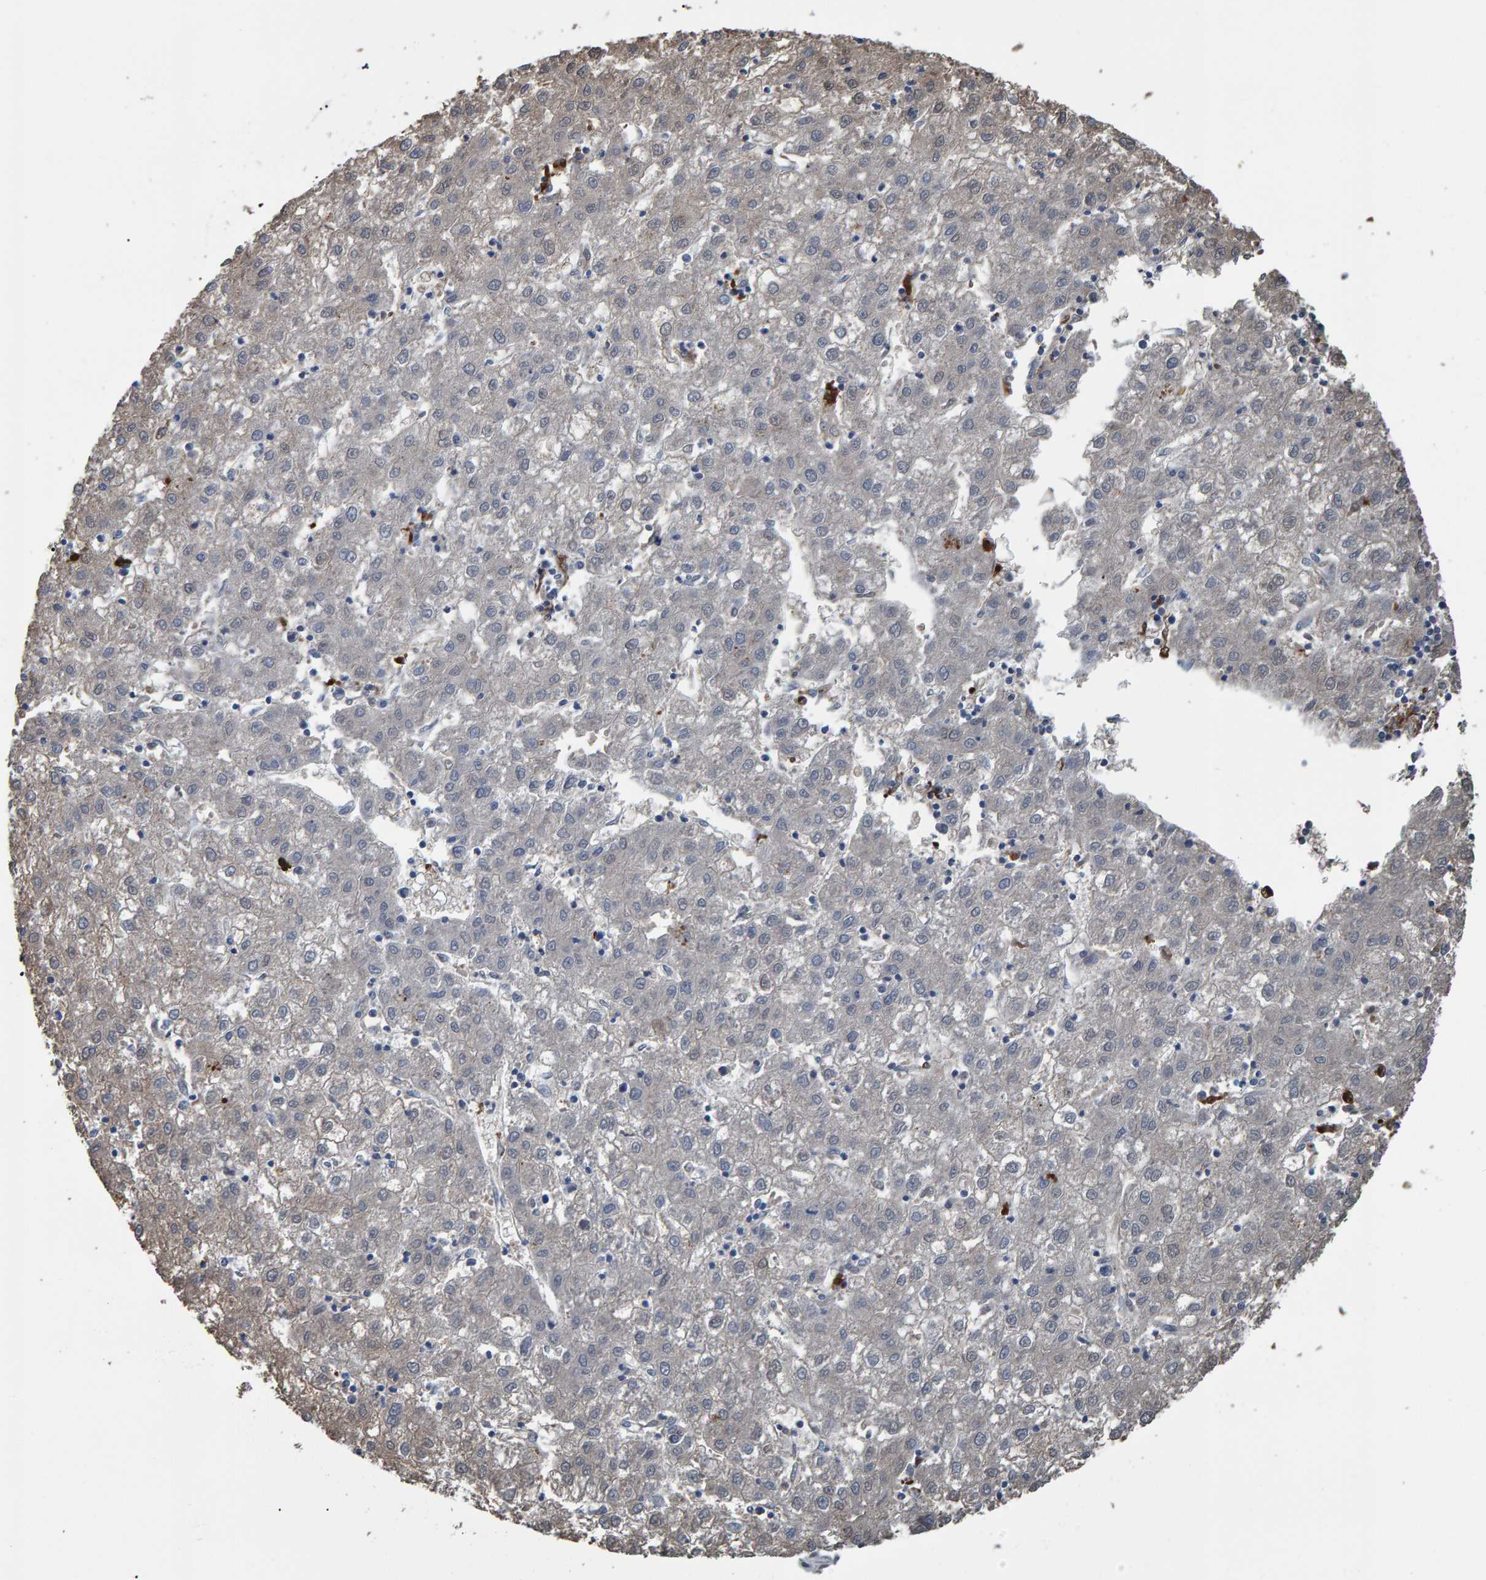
{"staining": {"intensity": "negative", "quantity": "none", "location": "none"}, "tissue": "liver cancer", "cell_type": "Tumor cells", "image_type": "cancer", "snomed": [{"axis": "morphology", "description": "Carcinoma, Hepatocellular, NOS"}, {"axis": "topography", "description": "Liver"}], "caption": "Liver hepatocellular carcinoma was stained to show a protein in brown. There is no significant staining in tumor cells. (DAB IHC with hematoxylin counter stain).", "gene": "IDO1", "patient": {"sex": "male", "age": 72}}